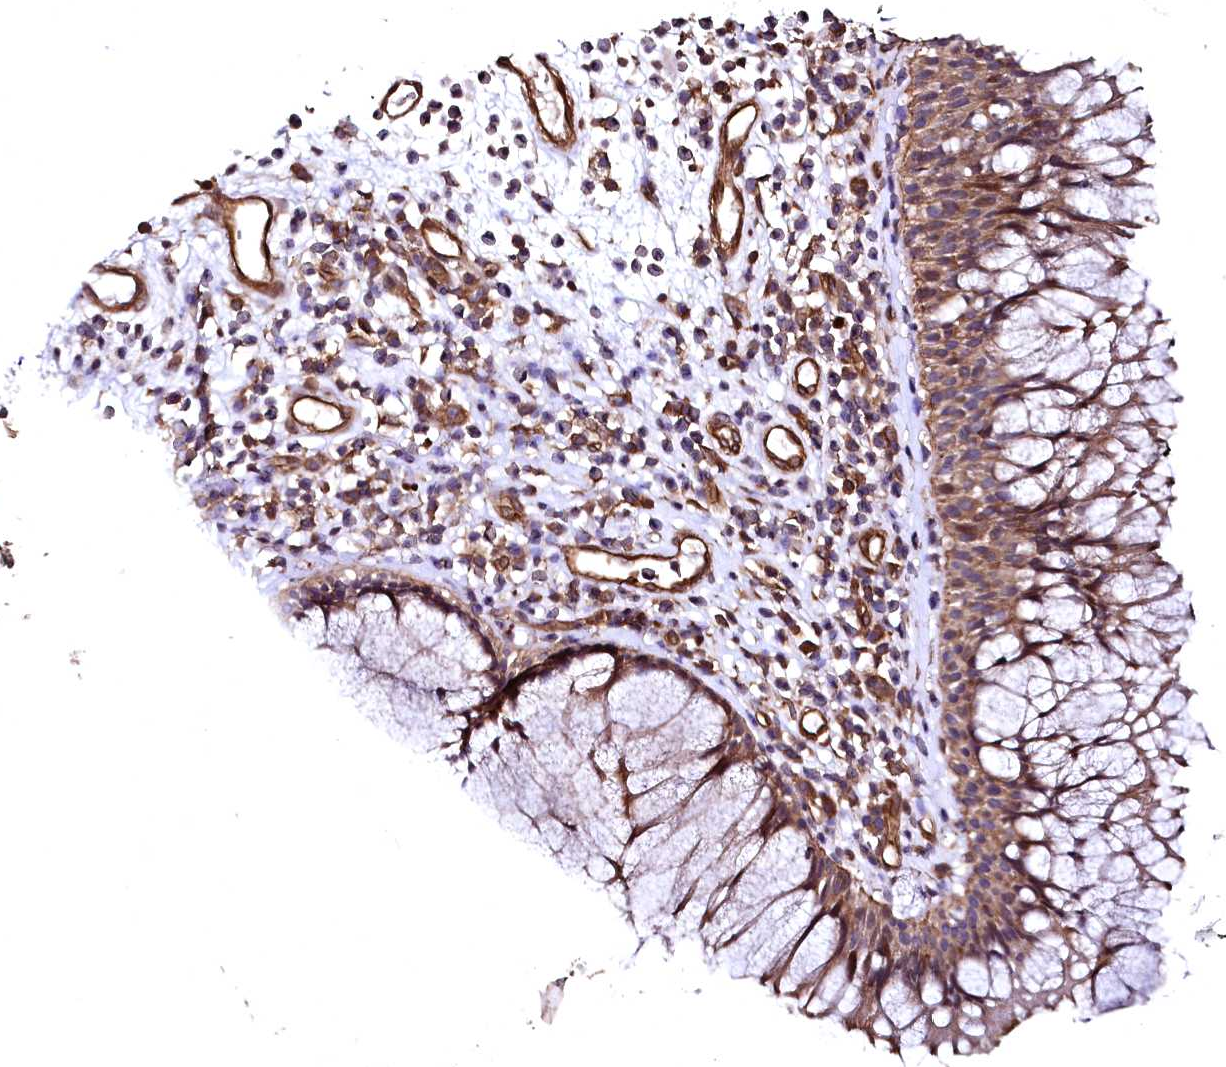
{"staining": {"intensity": "moderate", "quantity": ">75%", "location": "cytoplasmic/membranous"}, "tissue": "nasopharynx", "cell_type": "Respiratory epithelial cells", "image_type": "normal", "snomed": [{"axis": "morphology", "description": "Normal tissue, NOS"}, {"axis": "morphology", "description": "Inflammation, NOS"}, {"axis": "topography", "description": "Nasopharynx"}], "caption": "The photomicrograph shows staining of unremarkable nasopharynx, revealing moderate cytoplasmic/membranous protein positivity (brown color) within respiratory epithelial cells. The protein is shown in brown color, while the nuclei are stained blue.", "gene": "SVIP", "patient": {"sex": "male", "age": 70}}